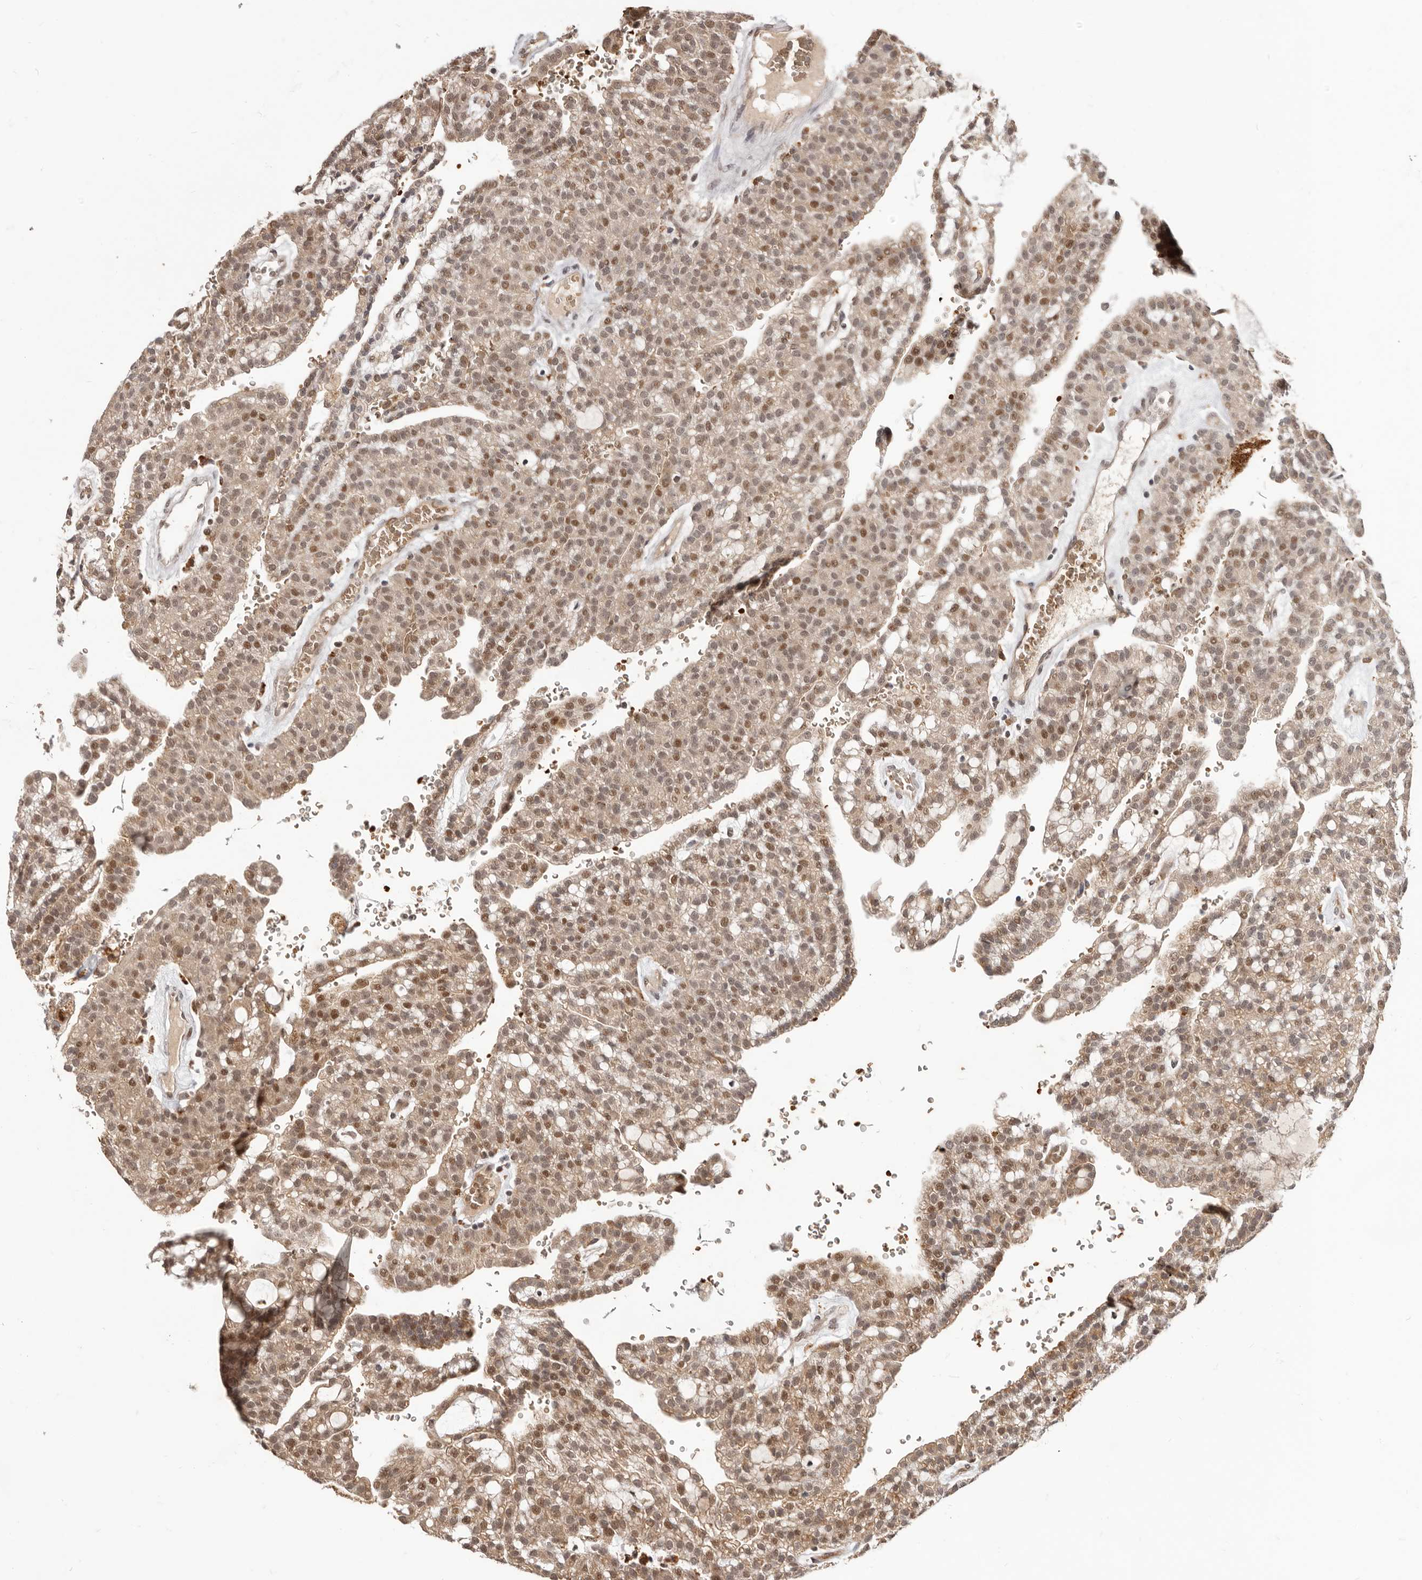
{"staining": {"intensity": "moderate", "quantity": ">75%", "location": "nuclear"}, "tissue": "renal cancer", "cell_type": "Tumor cells", "image_type": "cancer", "snomed": [{"axis": "morphology", "description": "Adenocarcinoma, NOS"}, {"axis": "topography", "description": "Kidney"}], "caption": "Adenocarcinoma (renal) tissue displays moderate nuclear expression in approximately >75% of tumor cells, visualized by immunohistochemistry.", "gene": "NCOA3", "patient": {"sex": "male", "age": 63}}